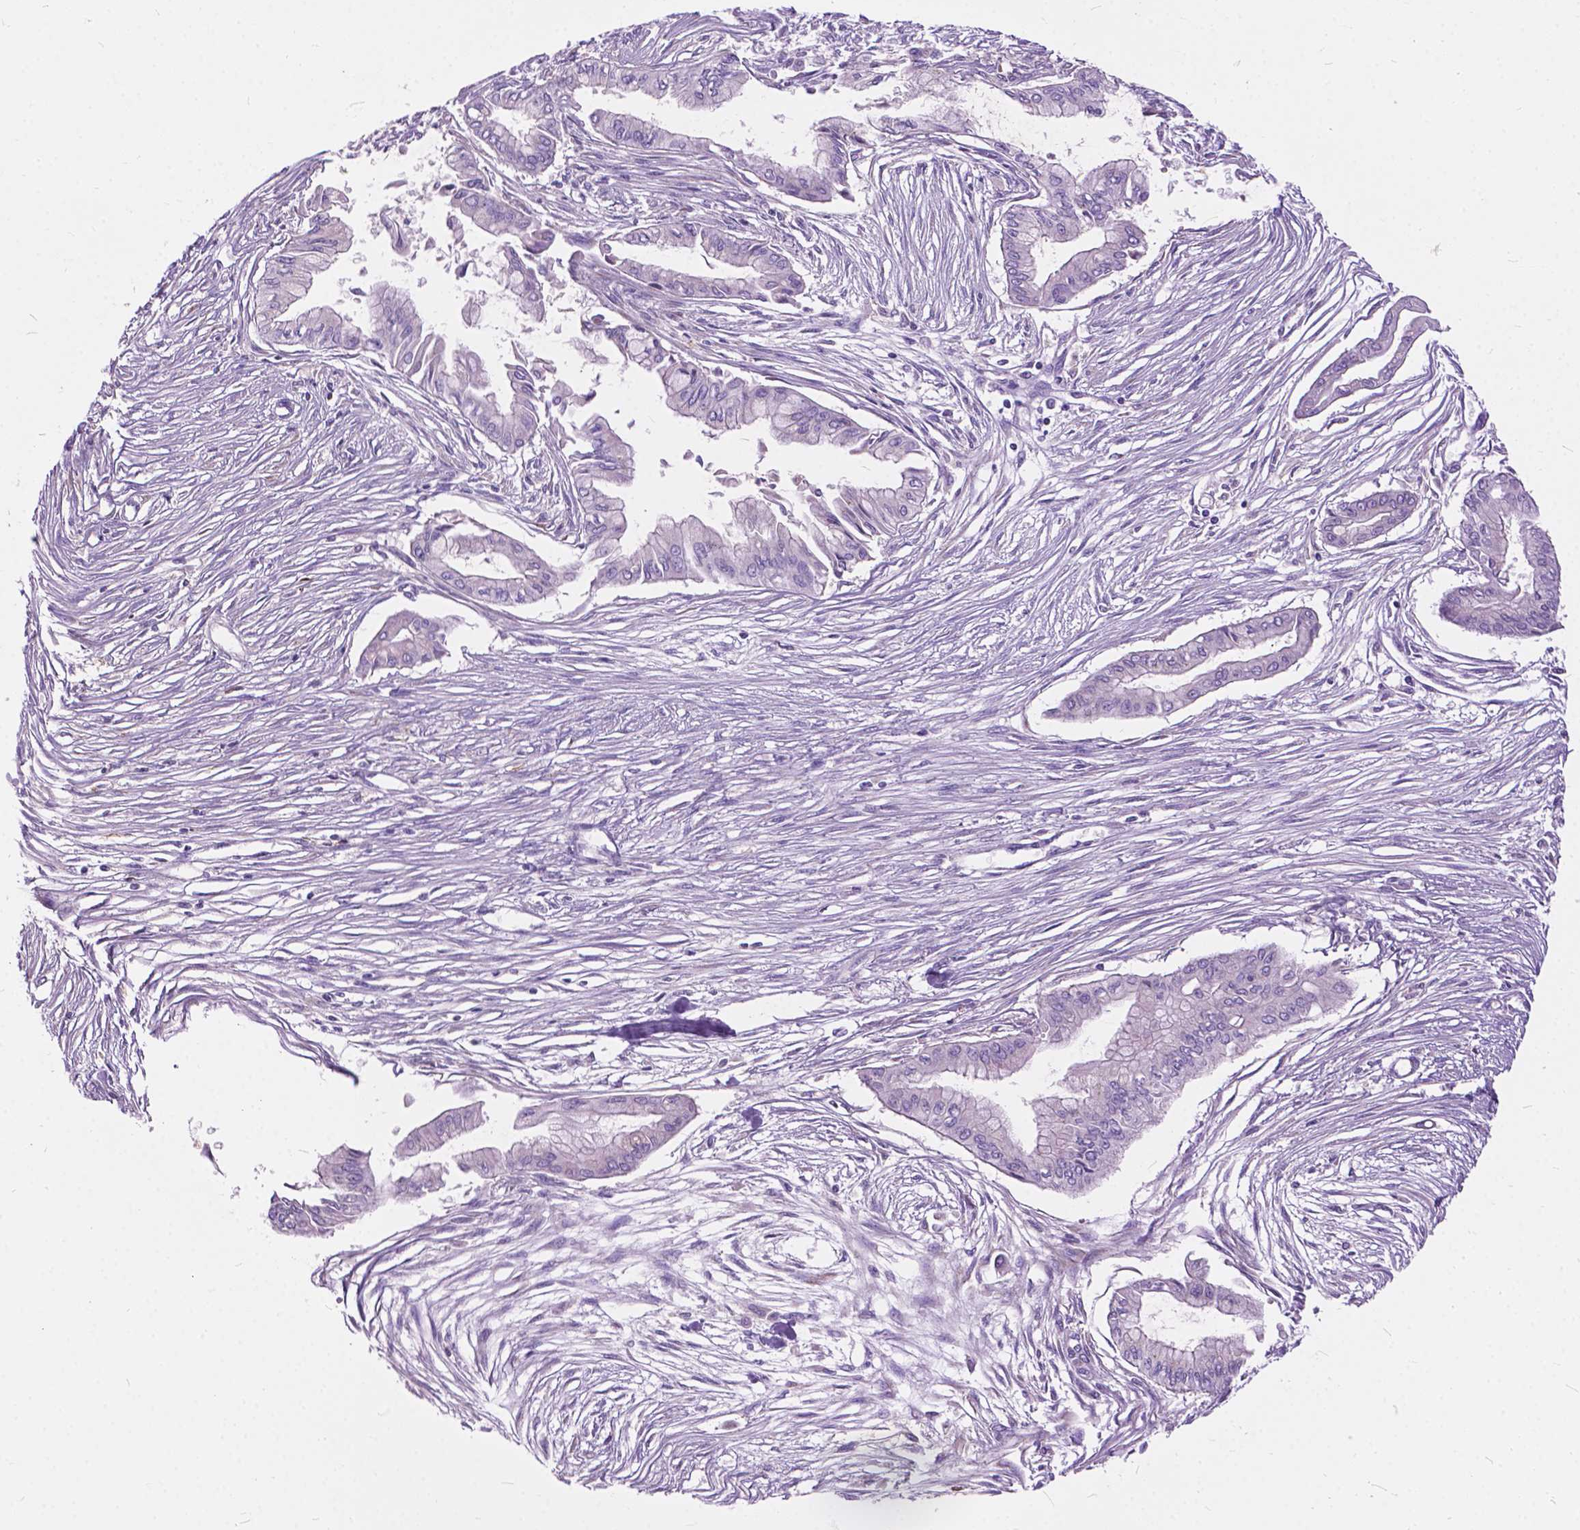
{"staining": {"intensity": "negative", "quantity": "none", "location": "none"}, "tissue": "pancreatic cancer", "cell_type": "Tumor cells", "image_type": "cancer", "snomed": [{"axis": "morphology", "description": "Adenocarcinoma, NOS"}, {"axis": "topography", "description": "Pancreas"}], "caption": "This is an immunohistochemistry histopathology image of human pancreatic adenocarcinoma. There is no staining in tumor cells.", "gene": "PRR35", "patient": {"sex": "female", "age": 68}}